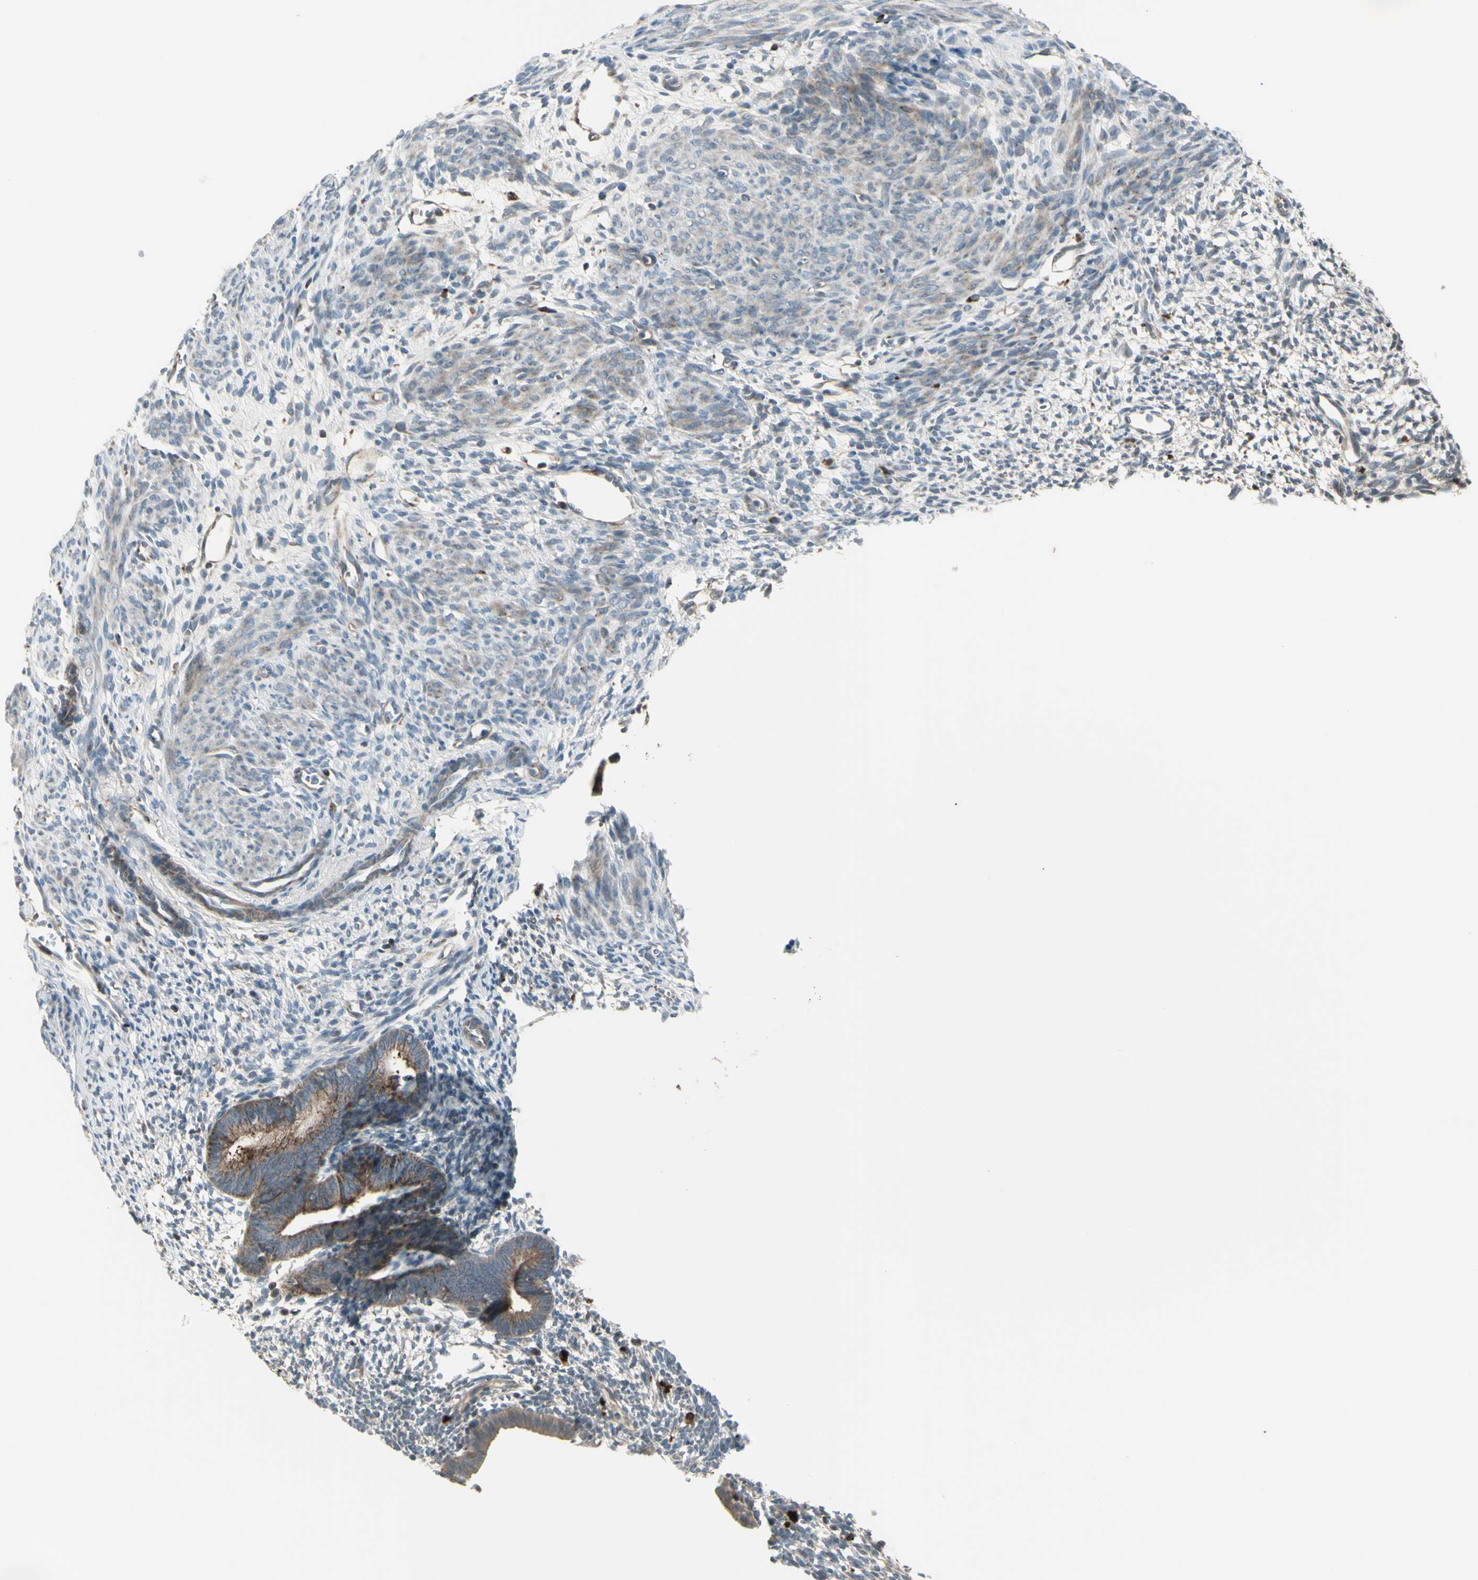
{"staining": {"intensity": "moderate", "quantity": "25%-75%", "location": "cytoplasmic/membranous"}, "tissue": "endometrium", "cell_type": "Cells in endometrial stroma", "image_type": "normal", "snomed": [{"axis": "morphology", "description": "Normal tissue, NOS"}, {"axis": "morphology", "description": "Atrophy, NOS"}, {"axis": "topography", "description": "Uterus"}, {"axis": "topography", "description": "Endometrium"}], "caption": "IHC staining of benign endometrium, which demonstrates medium levels of moderate cytoplasmic/membranous expression in about 25%-75% of cells in endometrial stroma indicating moderate cytoplasmic/membranous protein expression. The staining was performed using DAB (brown) for protein detection and nuclei were counterstained in hematoxylin (blue).", "gene": "OSTM1", "patient": {"sex": "female", "age": 68}}